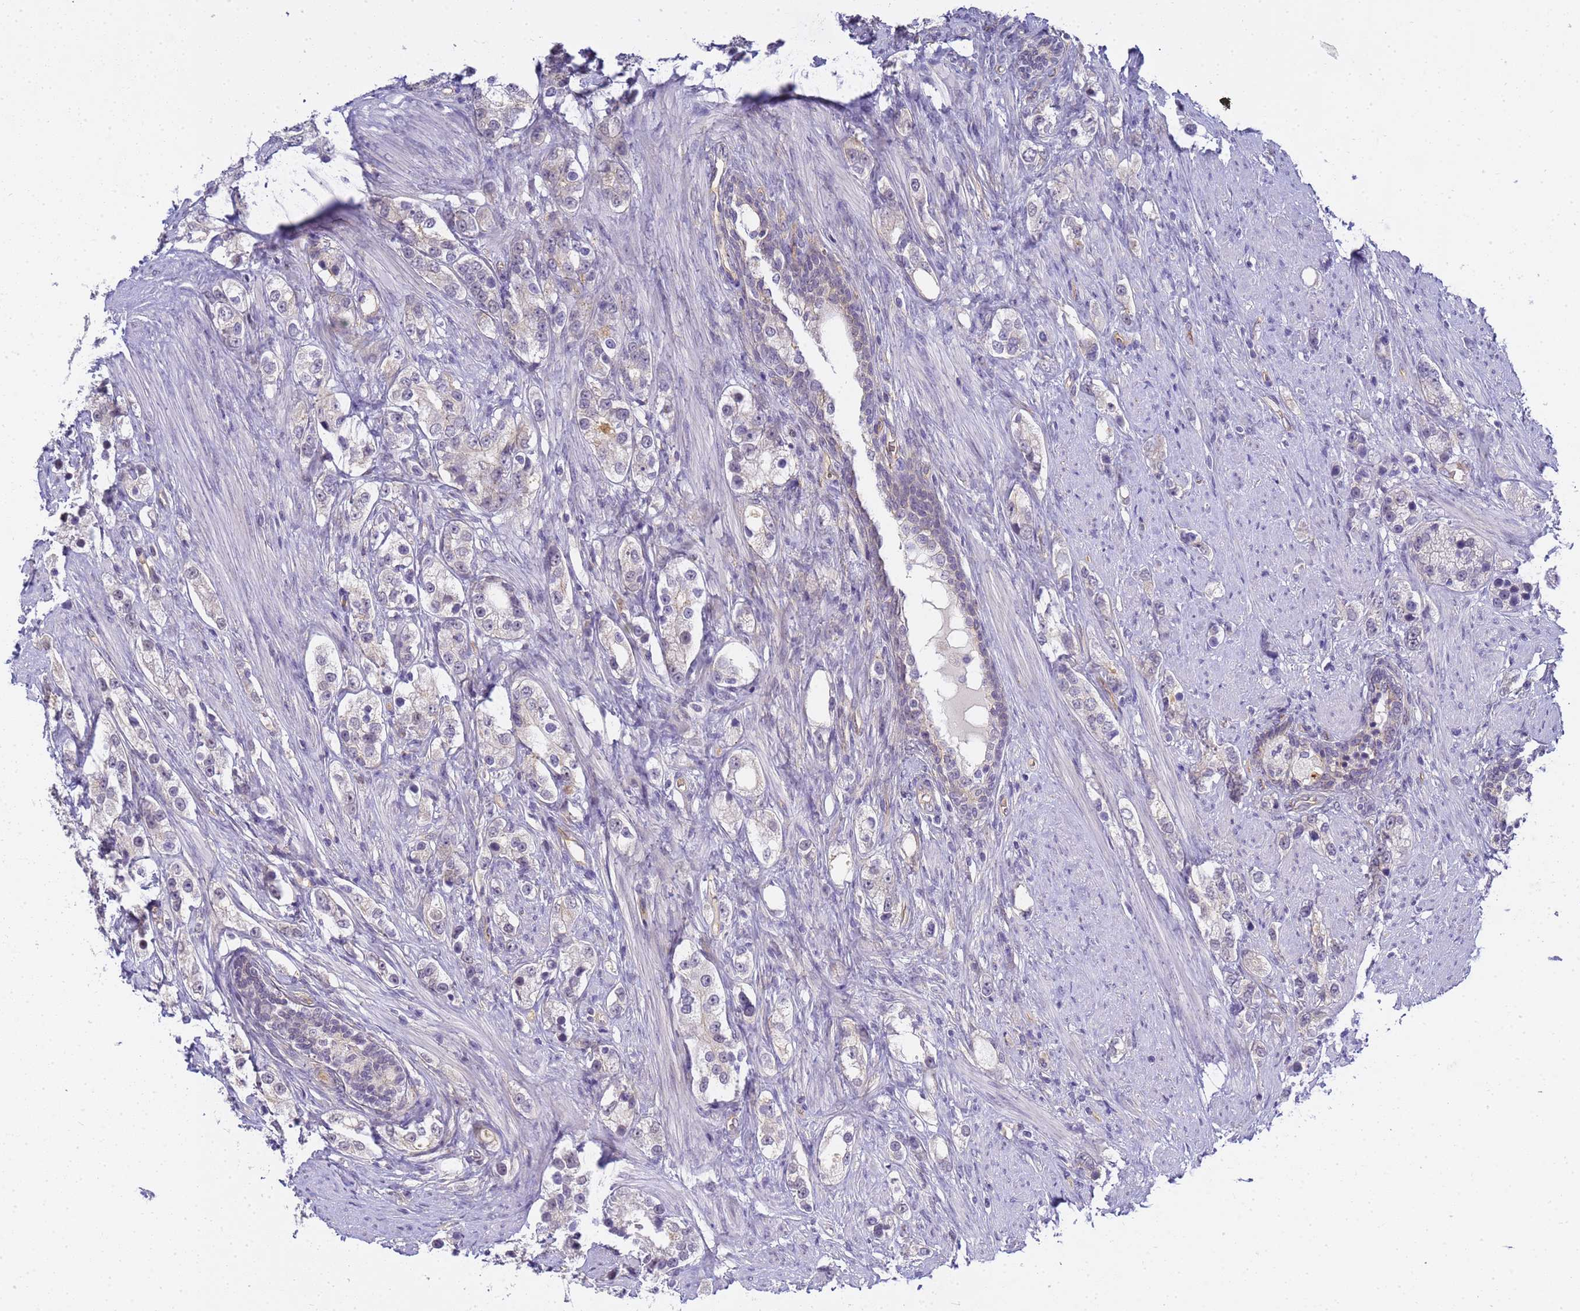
{"staining": {"intensity": "negative", "quantity": "none", "location": "none"}, "tissue": "prostate cancer", "cell_type": "Tumor cells", "image_type": "cancer", "snomed": [{"axis": "morphology", "description": "Adenocarcinoma, High grade"}, {"axis": "topography", "description": "Prostate"}], "caption": "Tumor cells are negative for protein expression in human high-grade adenocarcinoma (prostate).", "gene": "GON4L", "patient": {"sex": "male", "age": 63}}